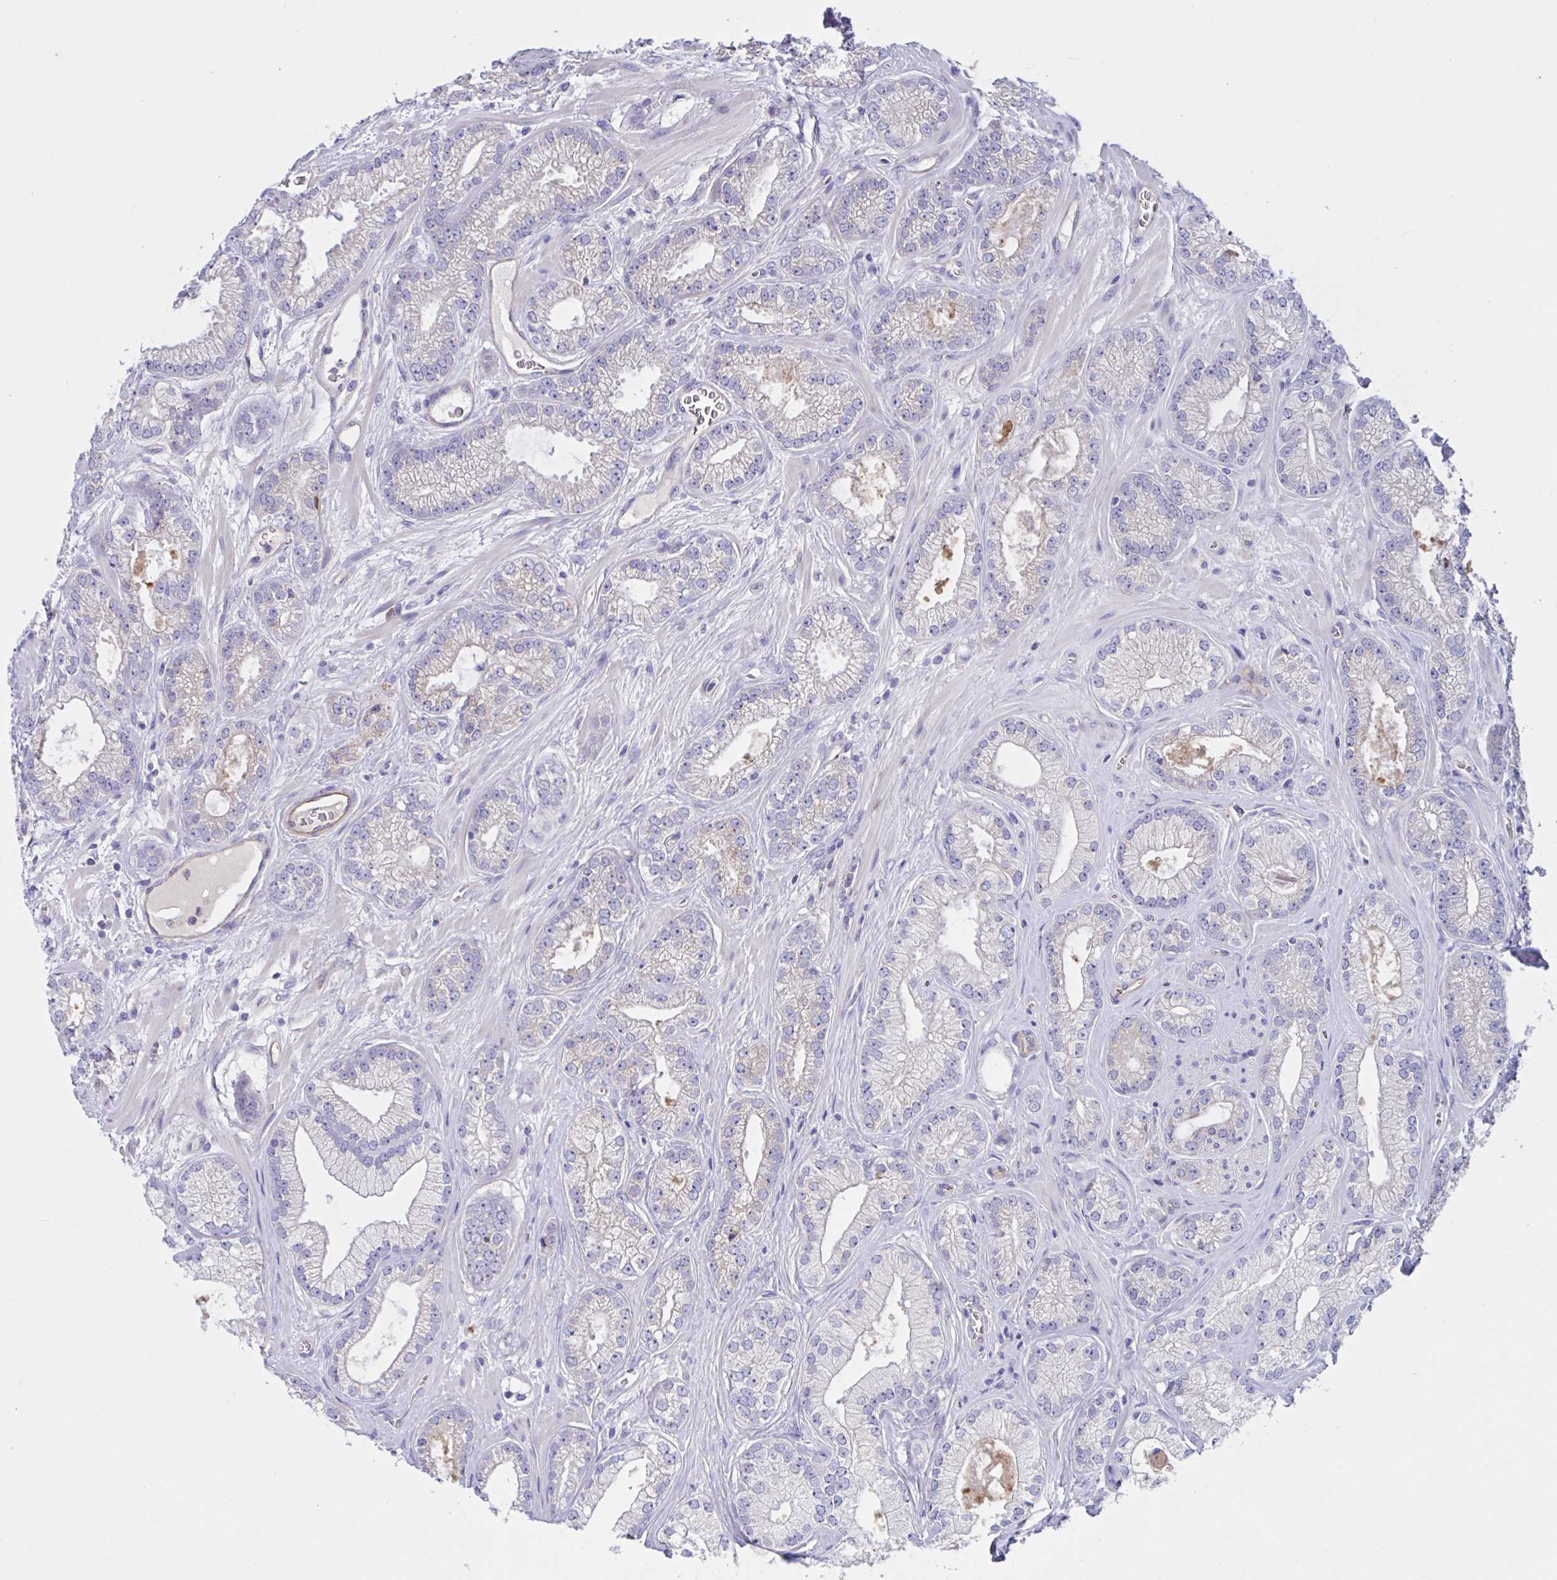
{"staining": {"intensity": "negative", "quantity": "none", "location": "none"}, "tissue": "prostate cancer", "cell_type": "Tumor cells", "image_type": "cancer", "snomed": [{"axis": "morphology", "description": "Adenocarcinoma, High grade"}, {"axis": "topography", "description": "Prostate"}], "caption": "Human prostate cancer (adenocarcinoma (high-grade)) stained for a protein using immunohistochemistry shows no positivity in tumor cells.", "gene": "SLC66A1", "patient": {"sex": "male", "age": 66}}